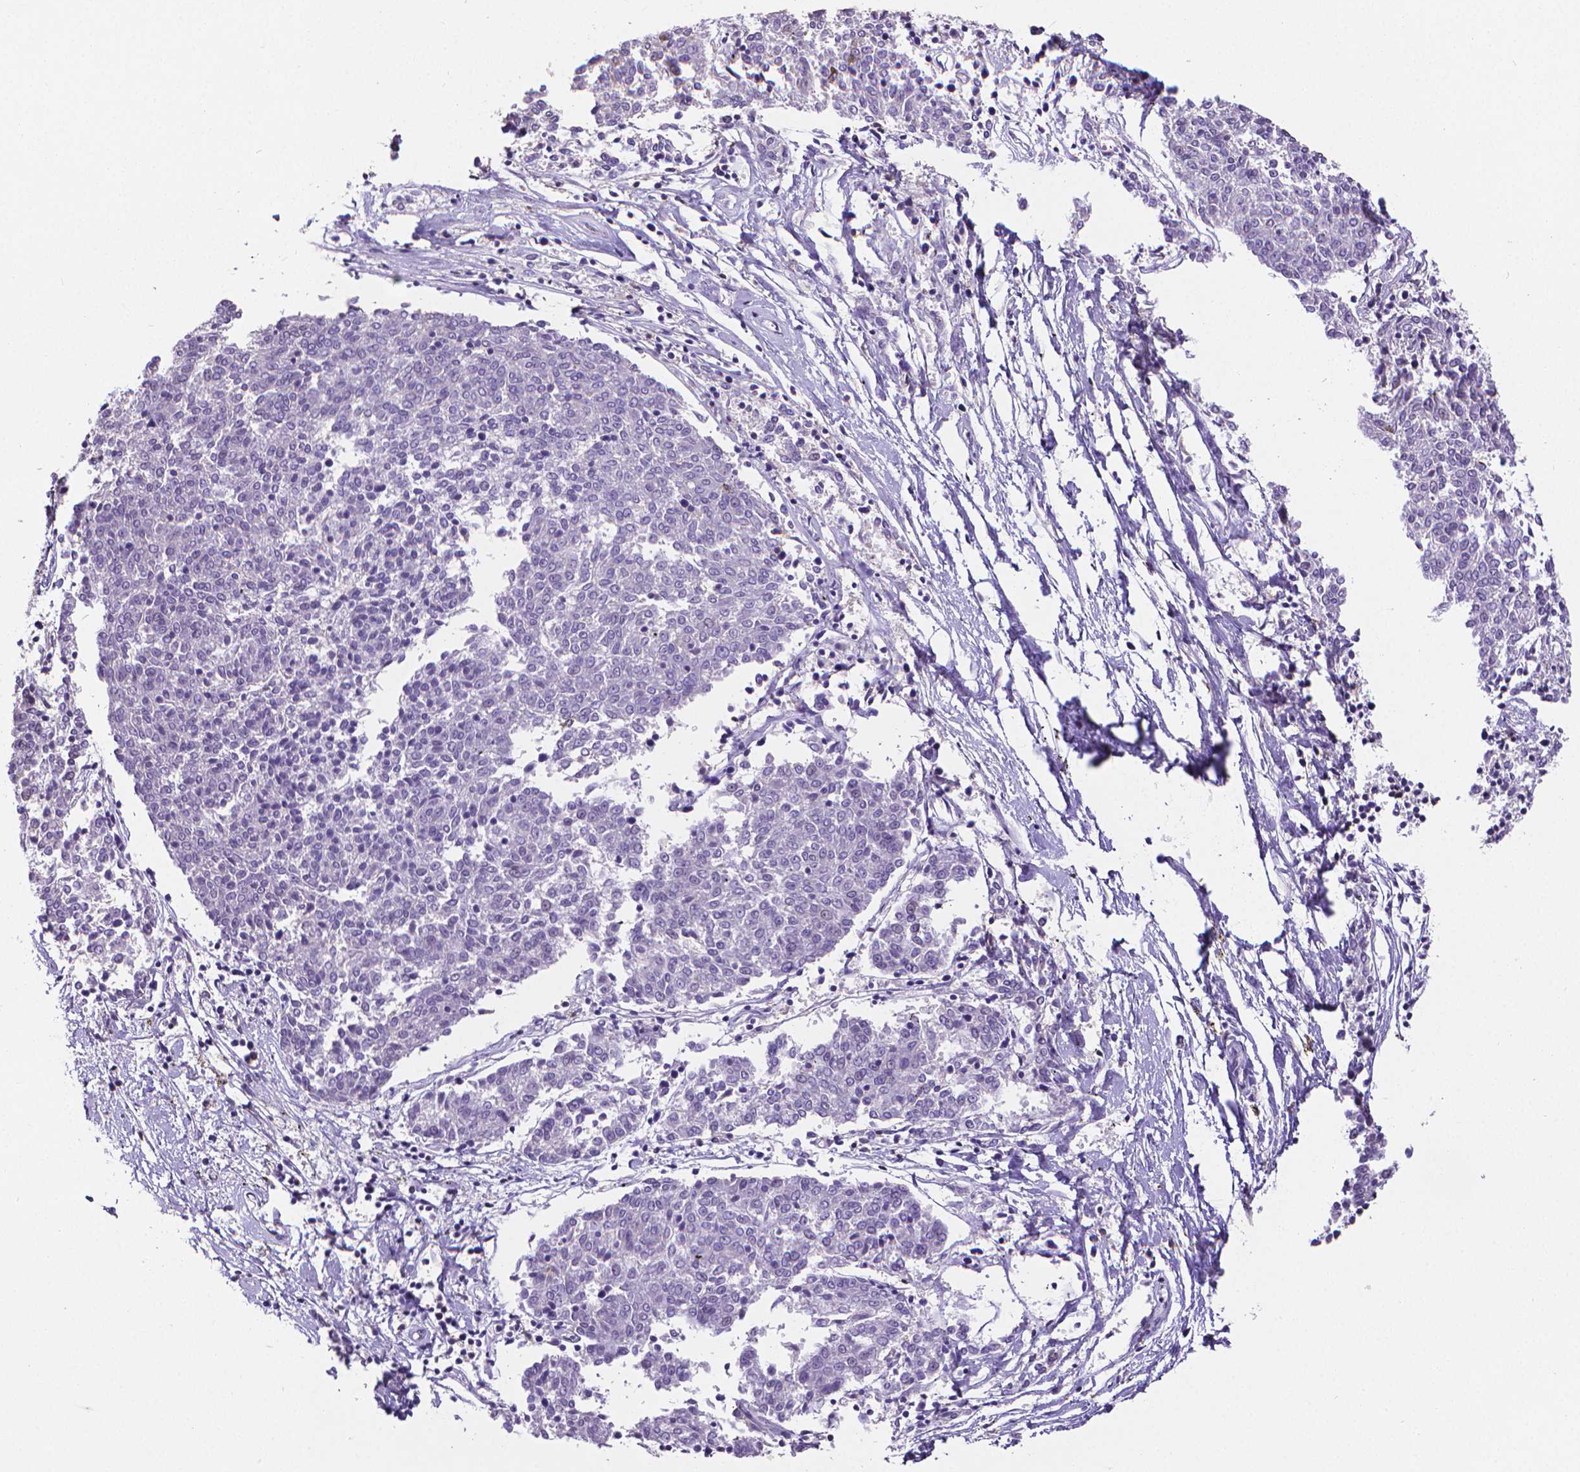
{"staining": {"intensity": "negative", "quantity": "none", "location": "none"}, "tissue": "melanoma", "cell_type": "Tumor cells", "image_type": "cancer", "snomed": [{"axis": "morphology", "description": "Malignant melanoma, NOS"}, {"axis": "topography", "description": "Skin"}], "caption": "IHC micrograph of neoplastic tissue: human malignant melanoma stained with DAB (3,3'-diaminobenzidine) shows no significant protein positivity in tumor cells.", "gene": "CD4", "patient": {"sex": "female", "age": 72}}